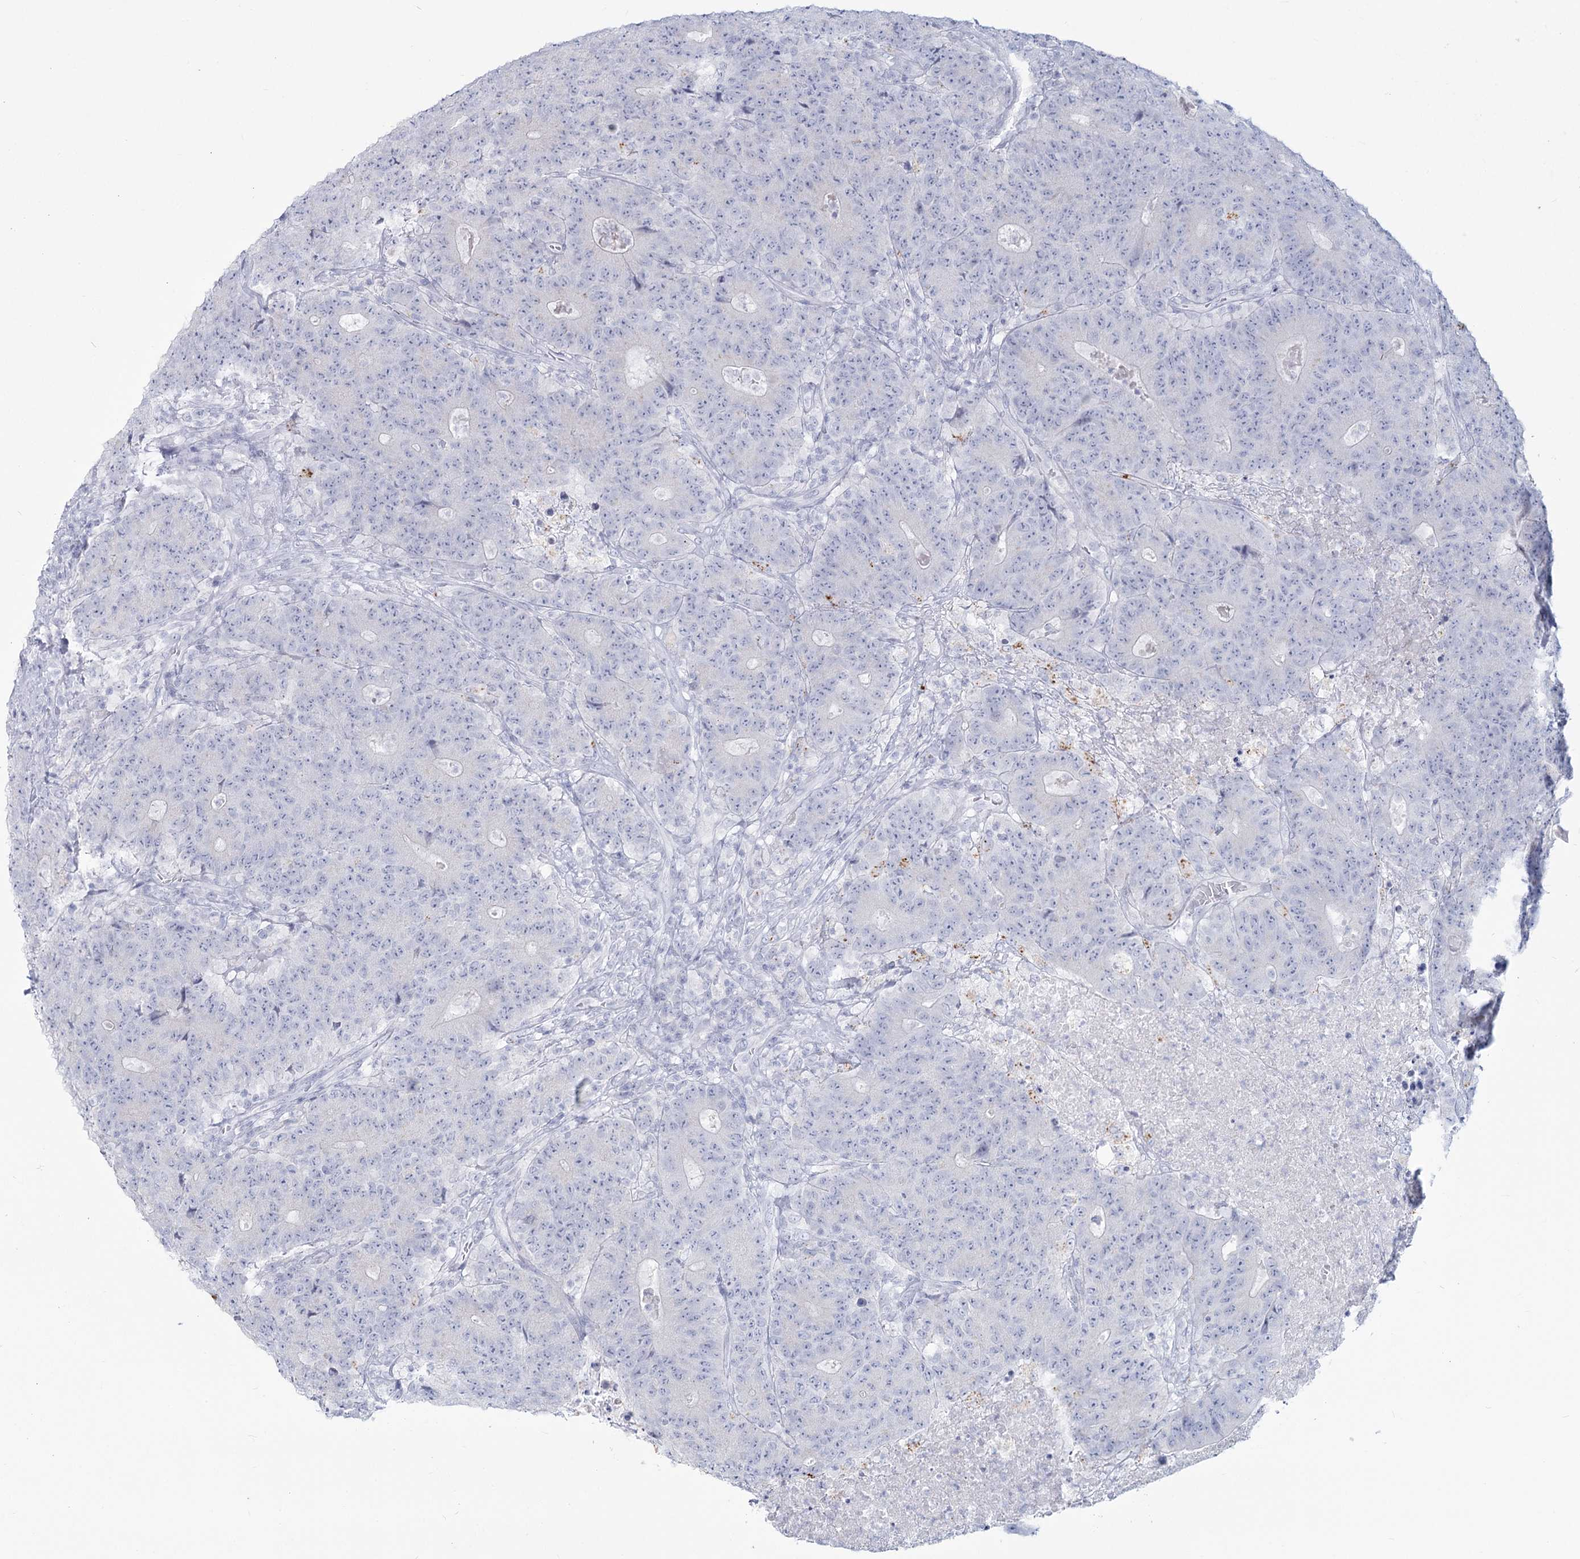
{"staining": {"intensity": "negative", "quantity": "none", "location": "none"}, "tissue": "colorectal cancer", "cell_type": "Tumor cells", "image_type": "cancer", "snomed": [{"axis": "morphology", "description": "Adenocarcinoma, NOS"}, {"axis": "topography", "description": "Colon"}], "caption": "Colorectal adenocarcinoma stained for a protein using immunohistochemistry shows no positivity tumor cells.", "gene": "SLC6A19", "patient": {"sex": "female", "age": 75}}